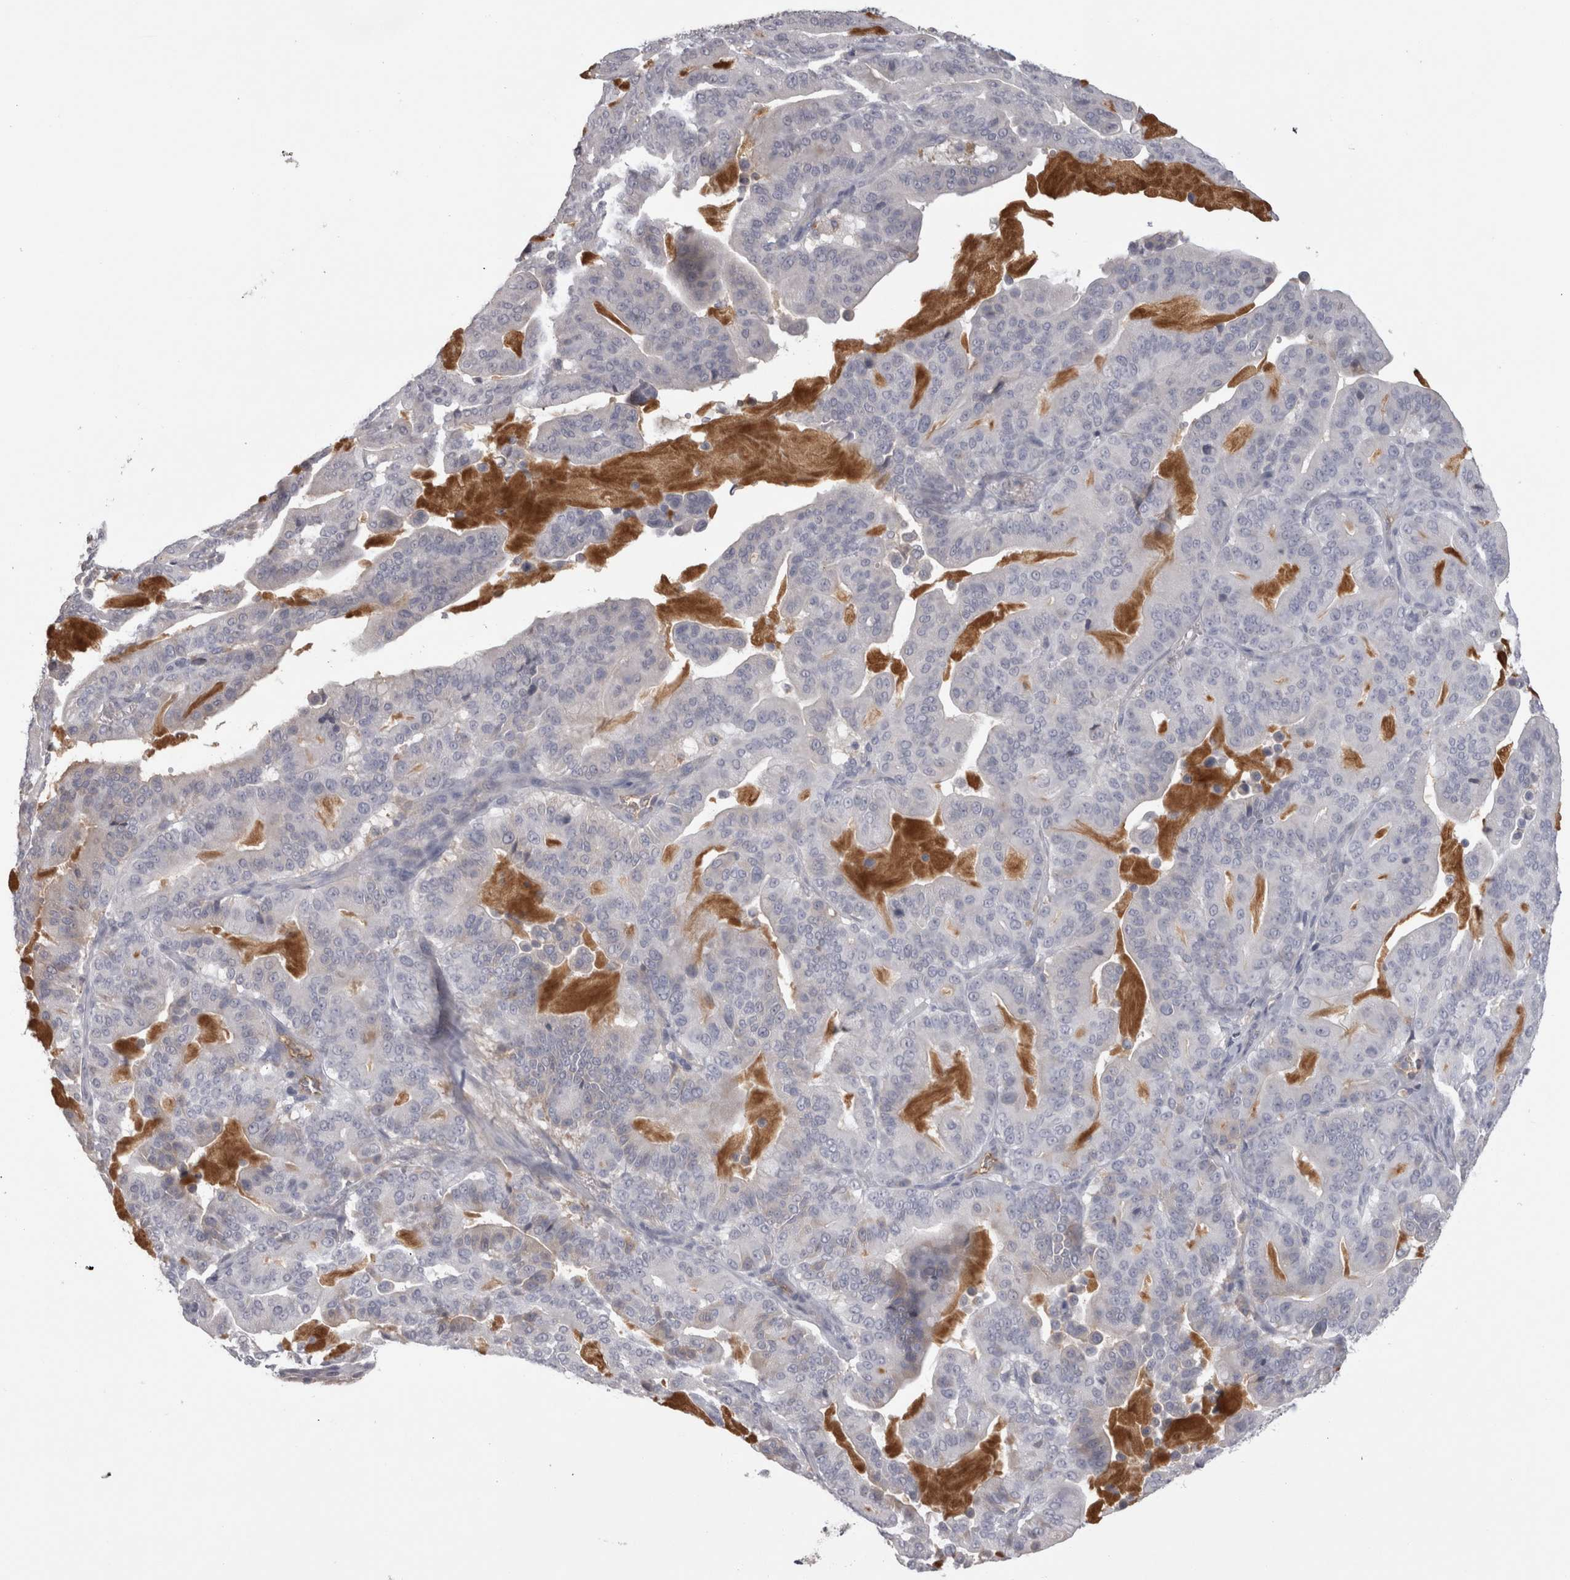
{"staining": {"intensity": "negative", "quantity": "none", "location": "none"}, "tissue": "pancreatic cancer", "cell_type": "Tumor cells", "image_type": "cancer", "snomed": [{"axis": "morphology", "description": "Adenocarcinoma, NOS"}, {"axis": "topography", "description": "Pancreas"}], "caption": "An IHC histopathology image of pancreatic cancer is shown. There is no staining in tumor cells of pancreatic cancer. (Stains: DAB immunohistochemistry with hematoxylin counter stain, Microscopy: brightfield microscopy at high magnification).", "gene": "SAA4", "patient": {"sex": "male", "age": 63}}